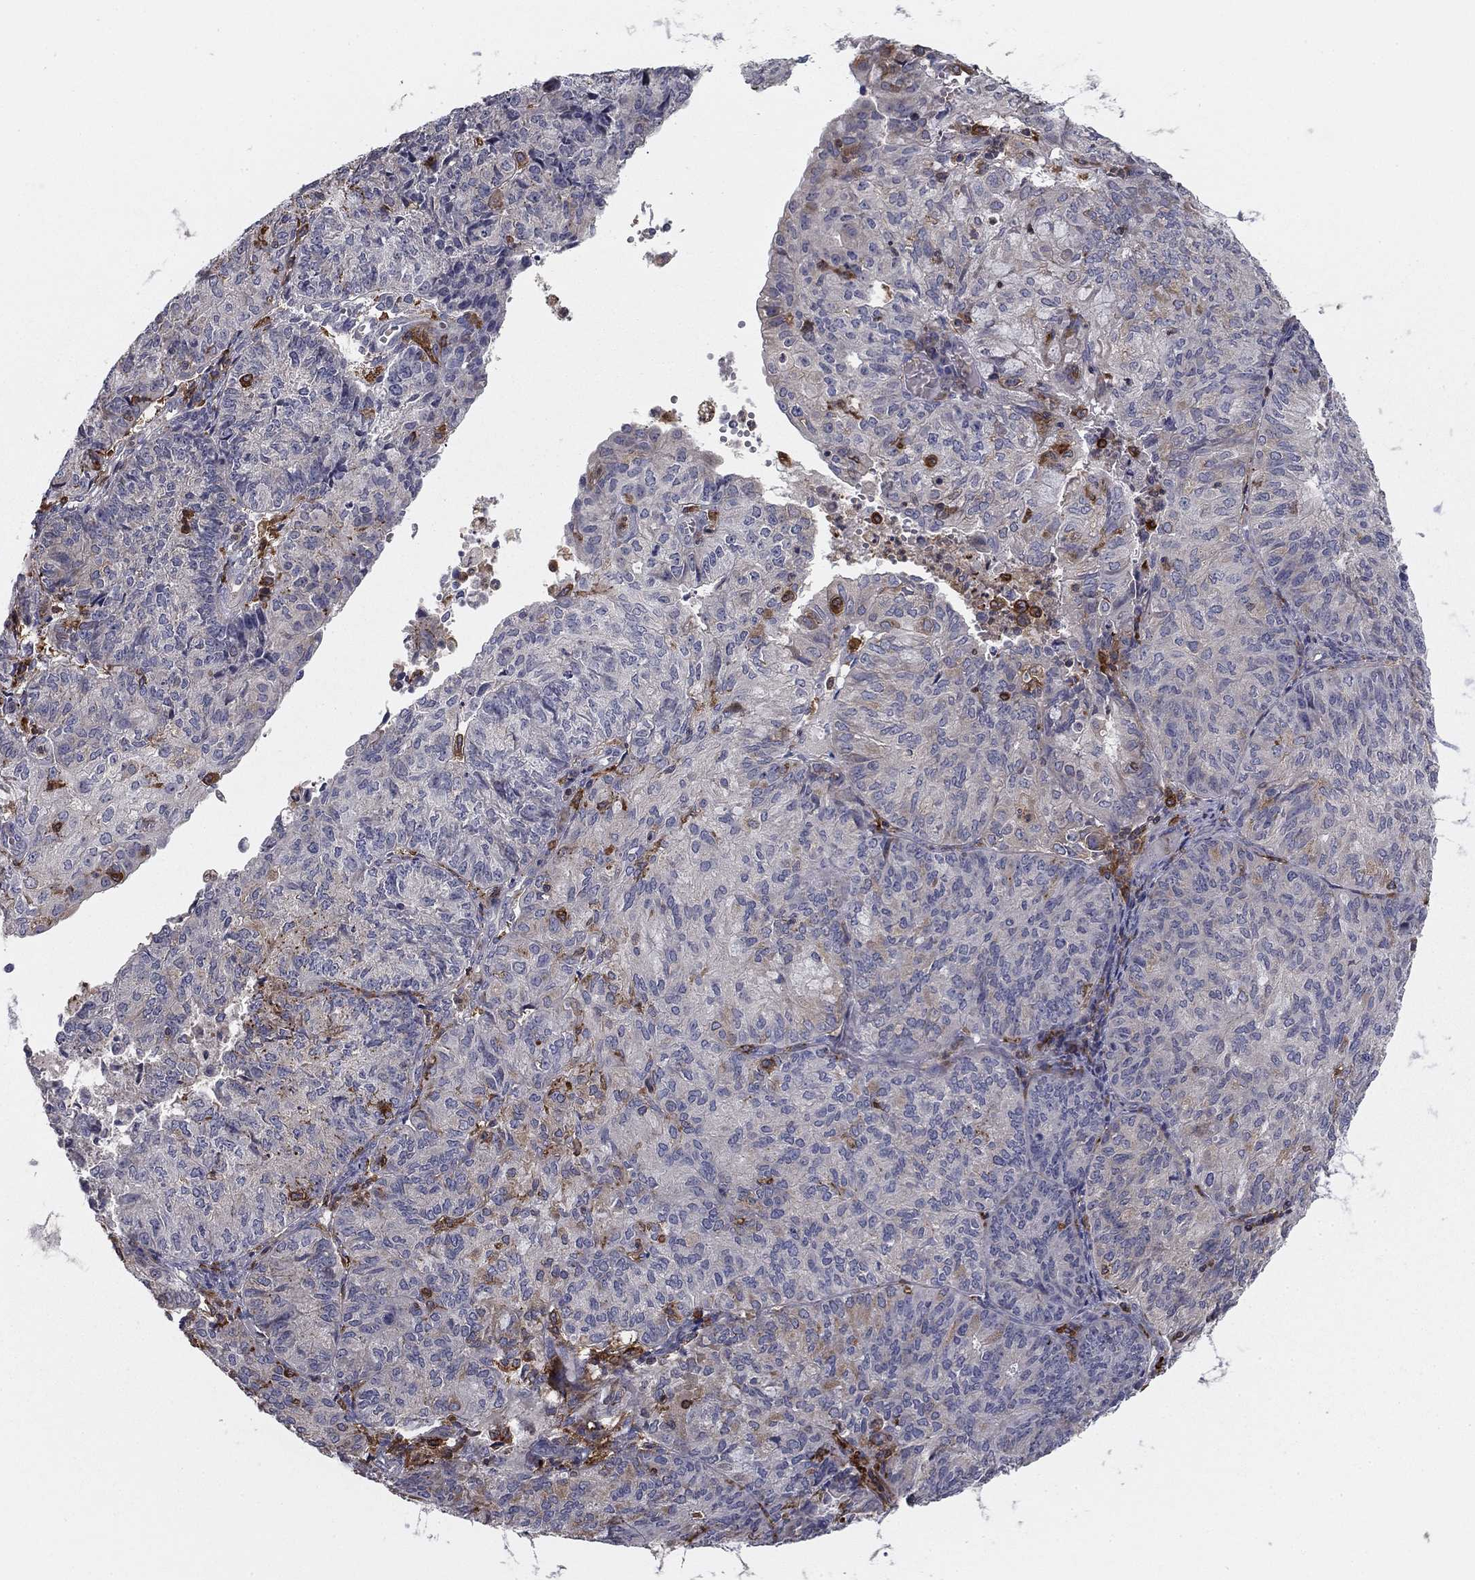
{"staining": {"intensity": "negative", "quantity": "none", "location": "none"}, "tissue": "endometrial cancer", "cell_type": "Tumor cells", "image_type": "cancer", "snomed": [{"axis": "morphology", "description": "Adenocarcinoma, NOS"}, {"axis": "topography", "description": "Endometrium"}], "caption": "The histopathology image reveals no significant positivity in tumor cells of endometrial cancer.", "gene": "PLCB2", "patient": {"sex": "female", "age": 82}}